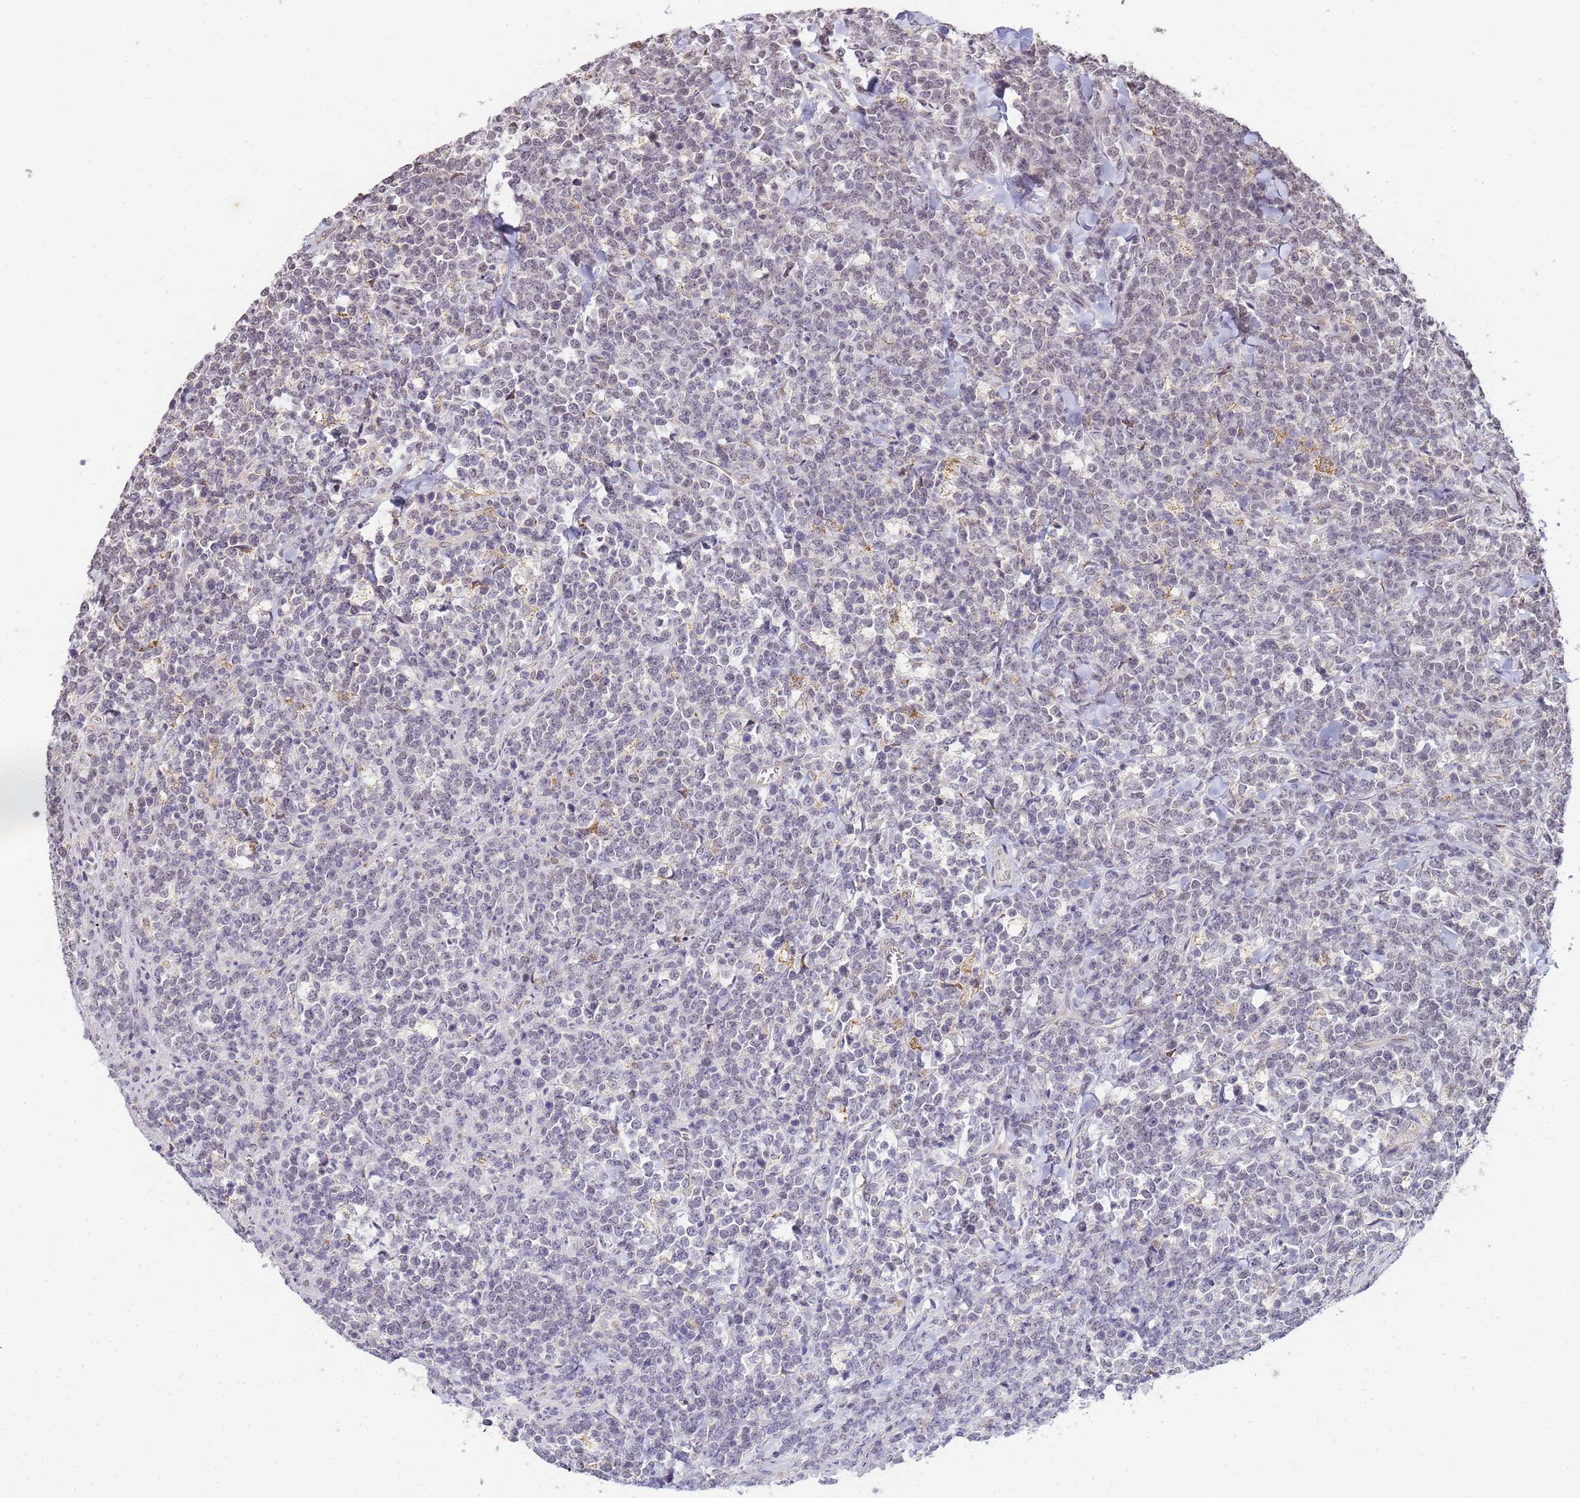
{"staining": {"intensity": "negative", "quantity": "none", "location": "none"}, "tissue": "lymphoma", "cell_type": "Tumor cells", "image_type": "cancer", "snomed": [{"axis": "morphology", "description": "Malignant lymphoma, non-Hodgkin's type, High grade"}, {"axis": "topography", "description": "Small intestine"}], "caption": "Malignant lymphoma, non-Hodgkin's type (high-grade) was stained to show a protein in brown. There is no significant staining in tumor cells.", "gene": "MYL7", "patient": {"sex": "male", "age": 8}}